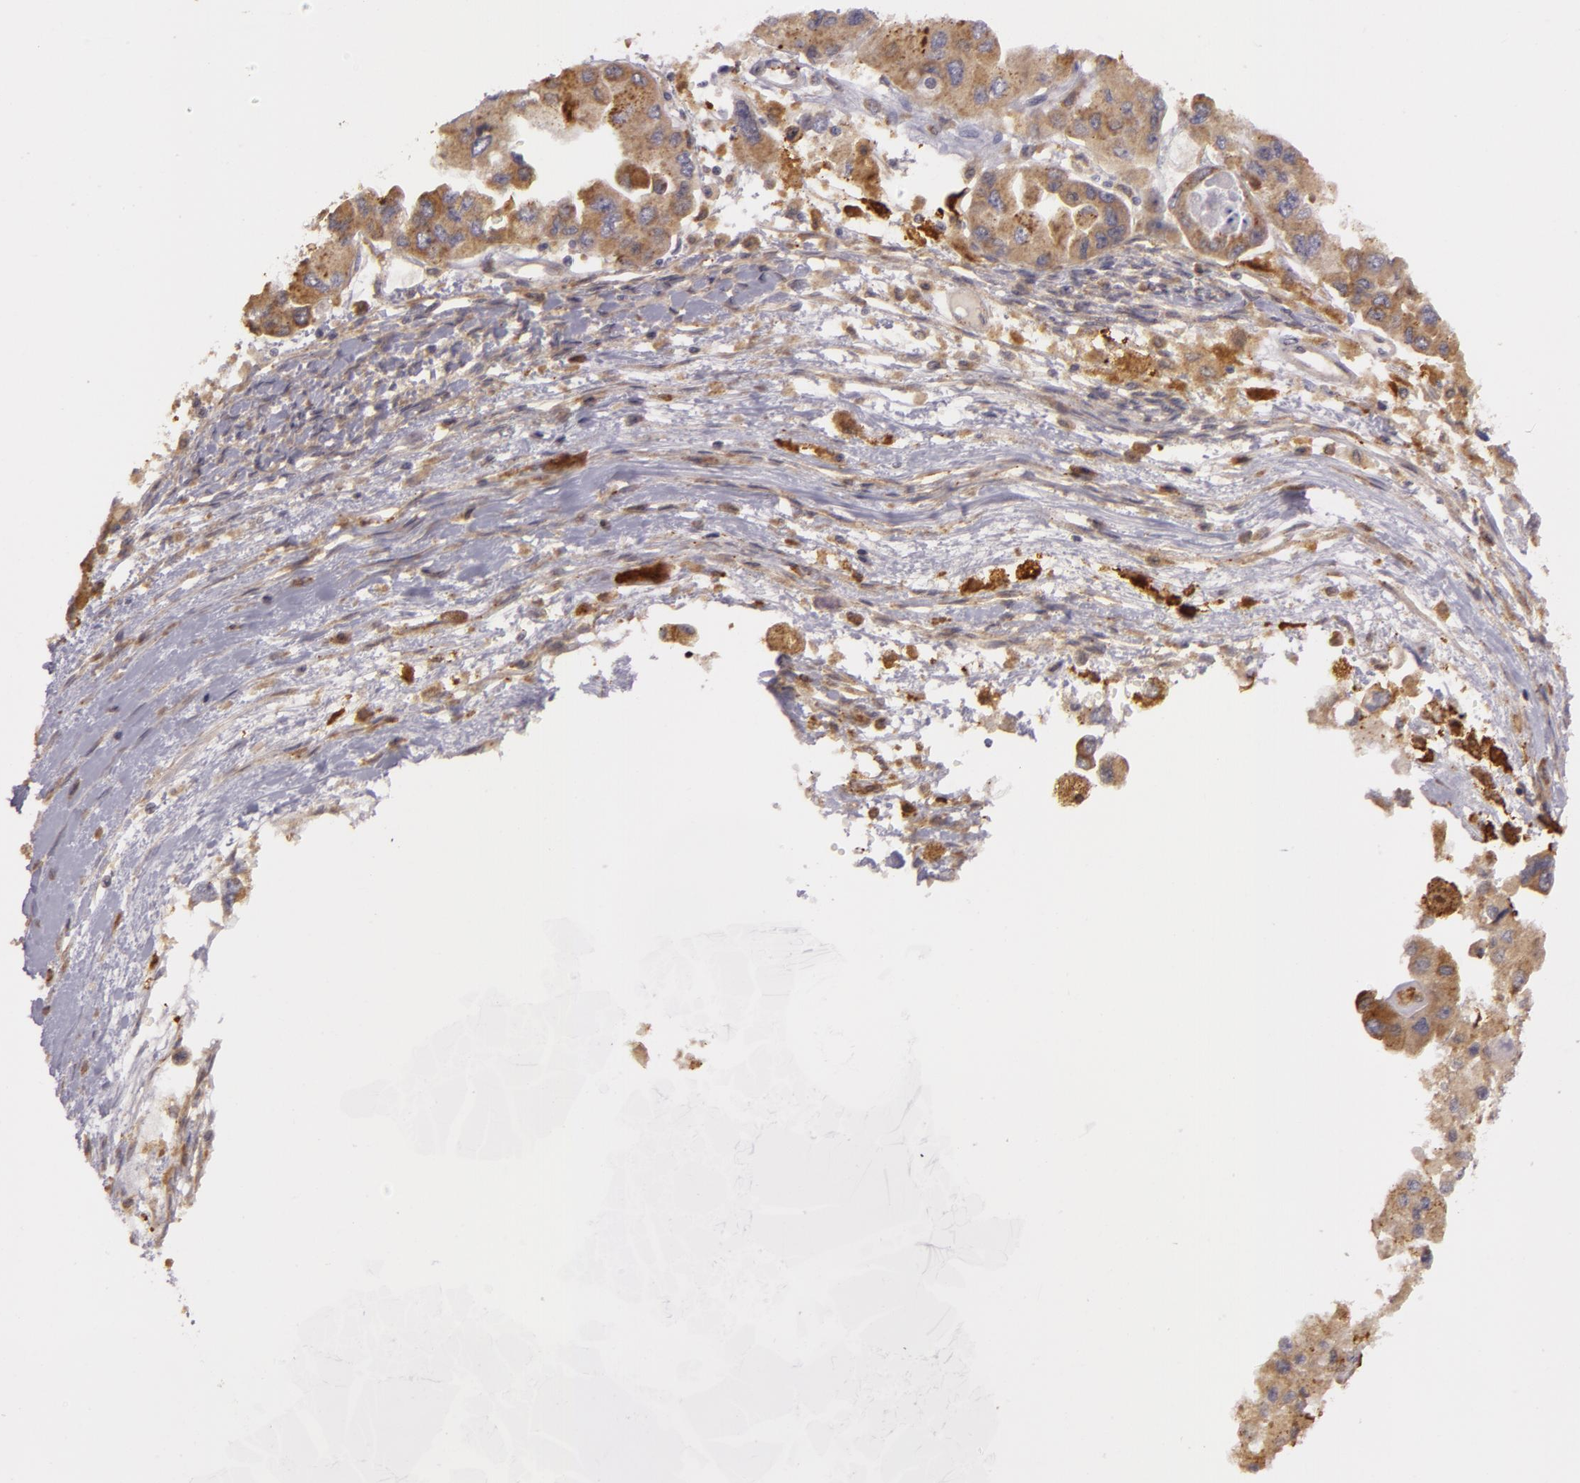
{"staining": {"intensity": "moderate", "quantity": "25%-75%", "location": "cytoplasmic/membranous"}, "tissue": "ovarian cancer", "cell_type": "Tumor cells", "image_type": "cancer", "snomed": [{"axis": "morphology", "description": "Cystadenocarcinoma, serous, NOS"}, {"axis": "topography", "description": "Ovary"}], "caption": "Tumor cells display medium levels of moderate cytoplasmic/membranous positivity in about 25%-75% of cells in human serous cystadenocarcinoma (ovarian).", "gene": "PPP1R3F", "patient": {"sex": "female", "age": 84}}